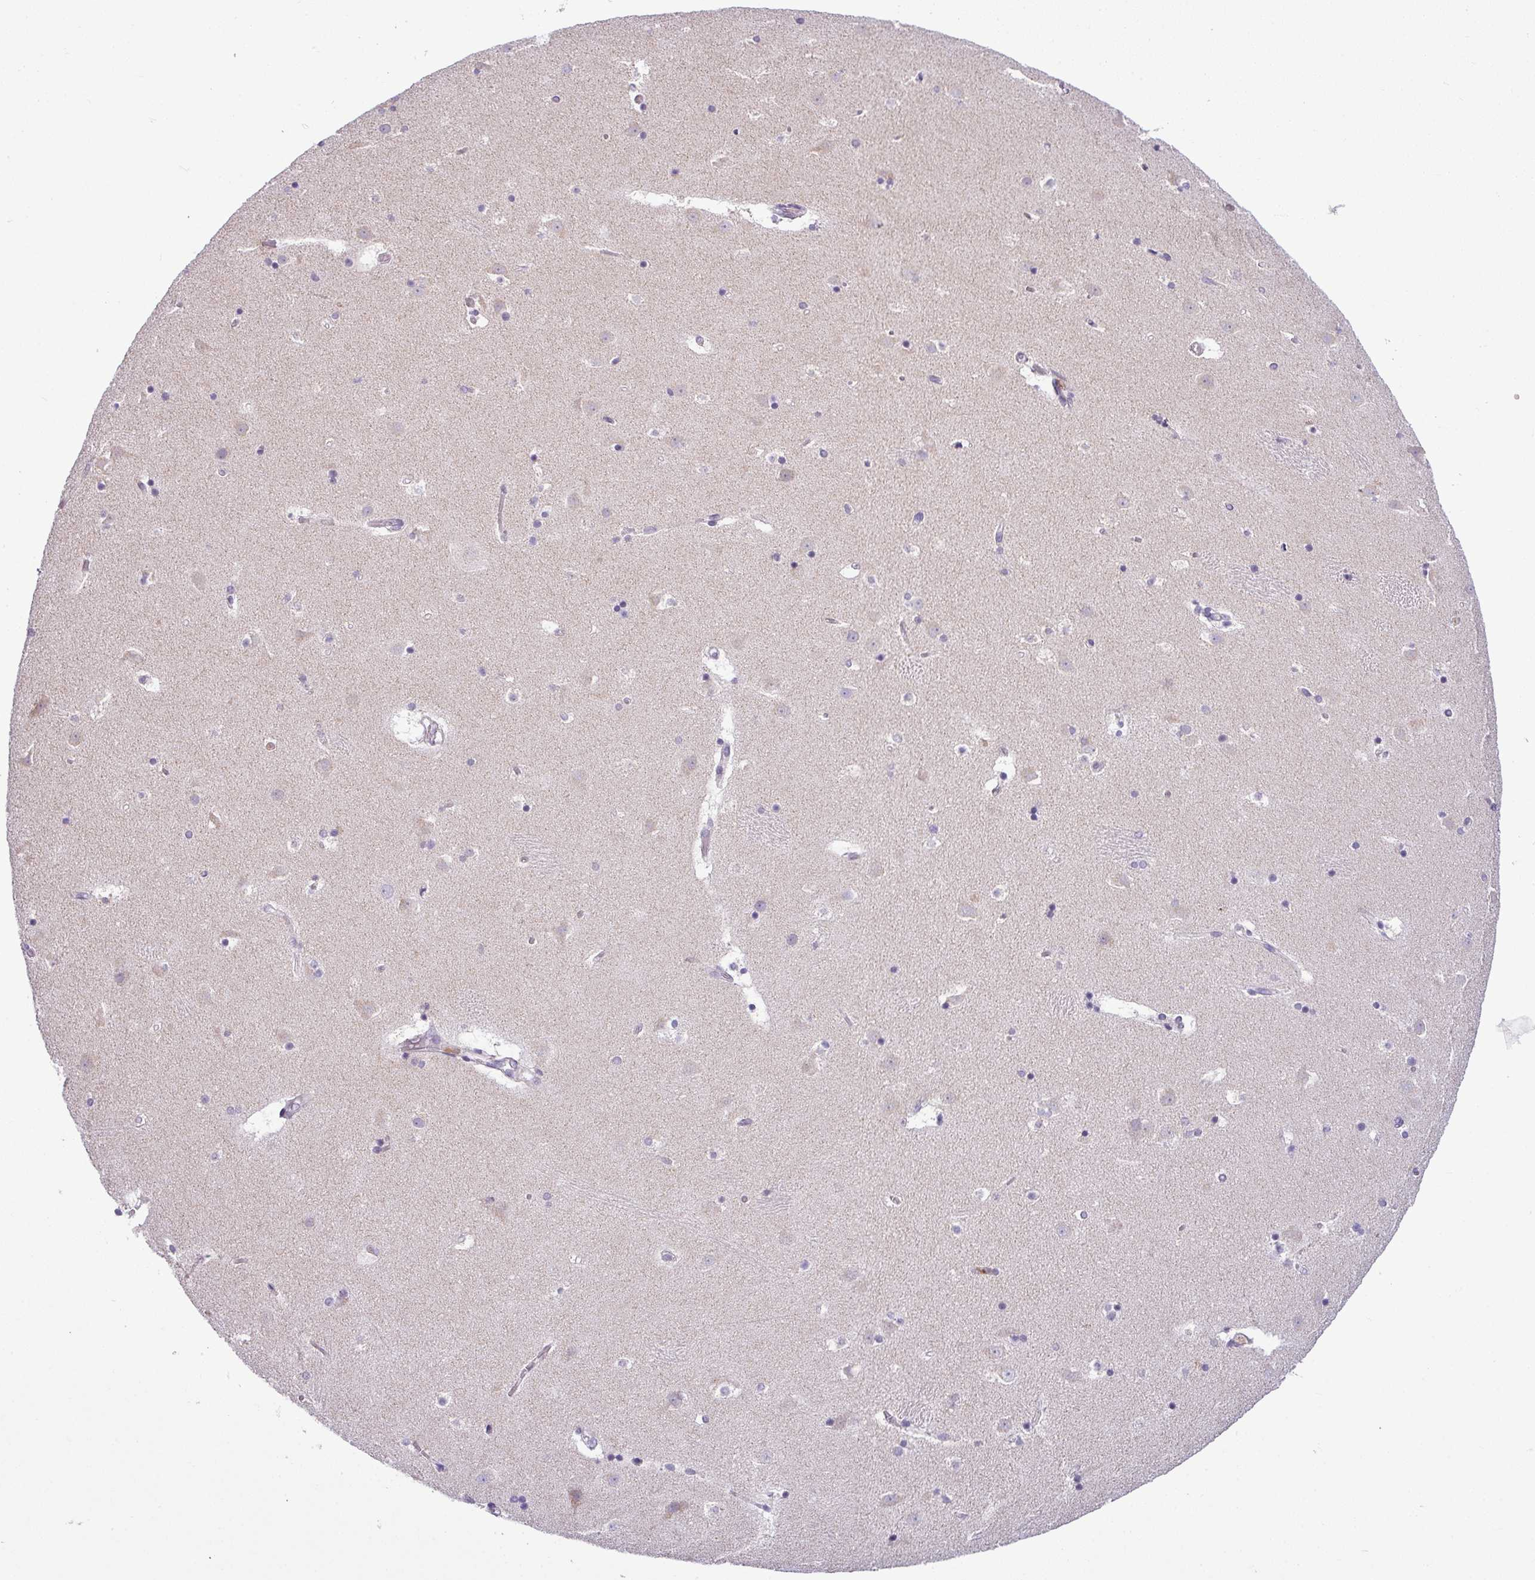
{"staining": {"intensity": "negative", "quantity": "none", "location": "none"}, "tissue": "caudate", "cell_type": "Glial cells", "image_type": "normal", "snomed": [{"axis": "morphology", "description": "Normal tissue, NOS"}, {"axis": "topography", "description": "Lateral ventricle wall"}], "caption": "Immunohistochemical staining of benign human caudate demonstrates no significant expression in glial cells. The staining is performed using DAB (3,3'-diaminobenzidine) brown chromogen with nuclei counter-stained in using hematoxylin.", "gene": "HBEGF", "patient": {"sex": "male", "age": 45}}